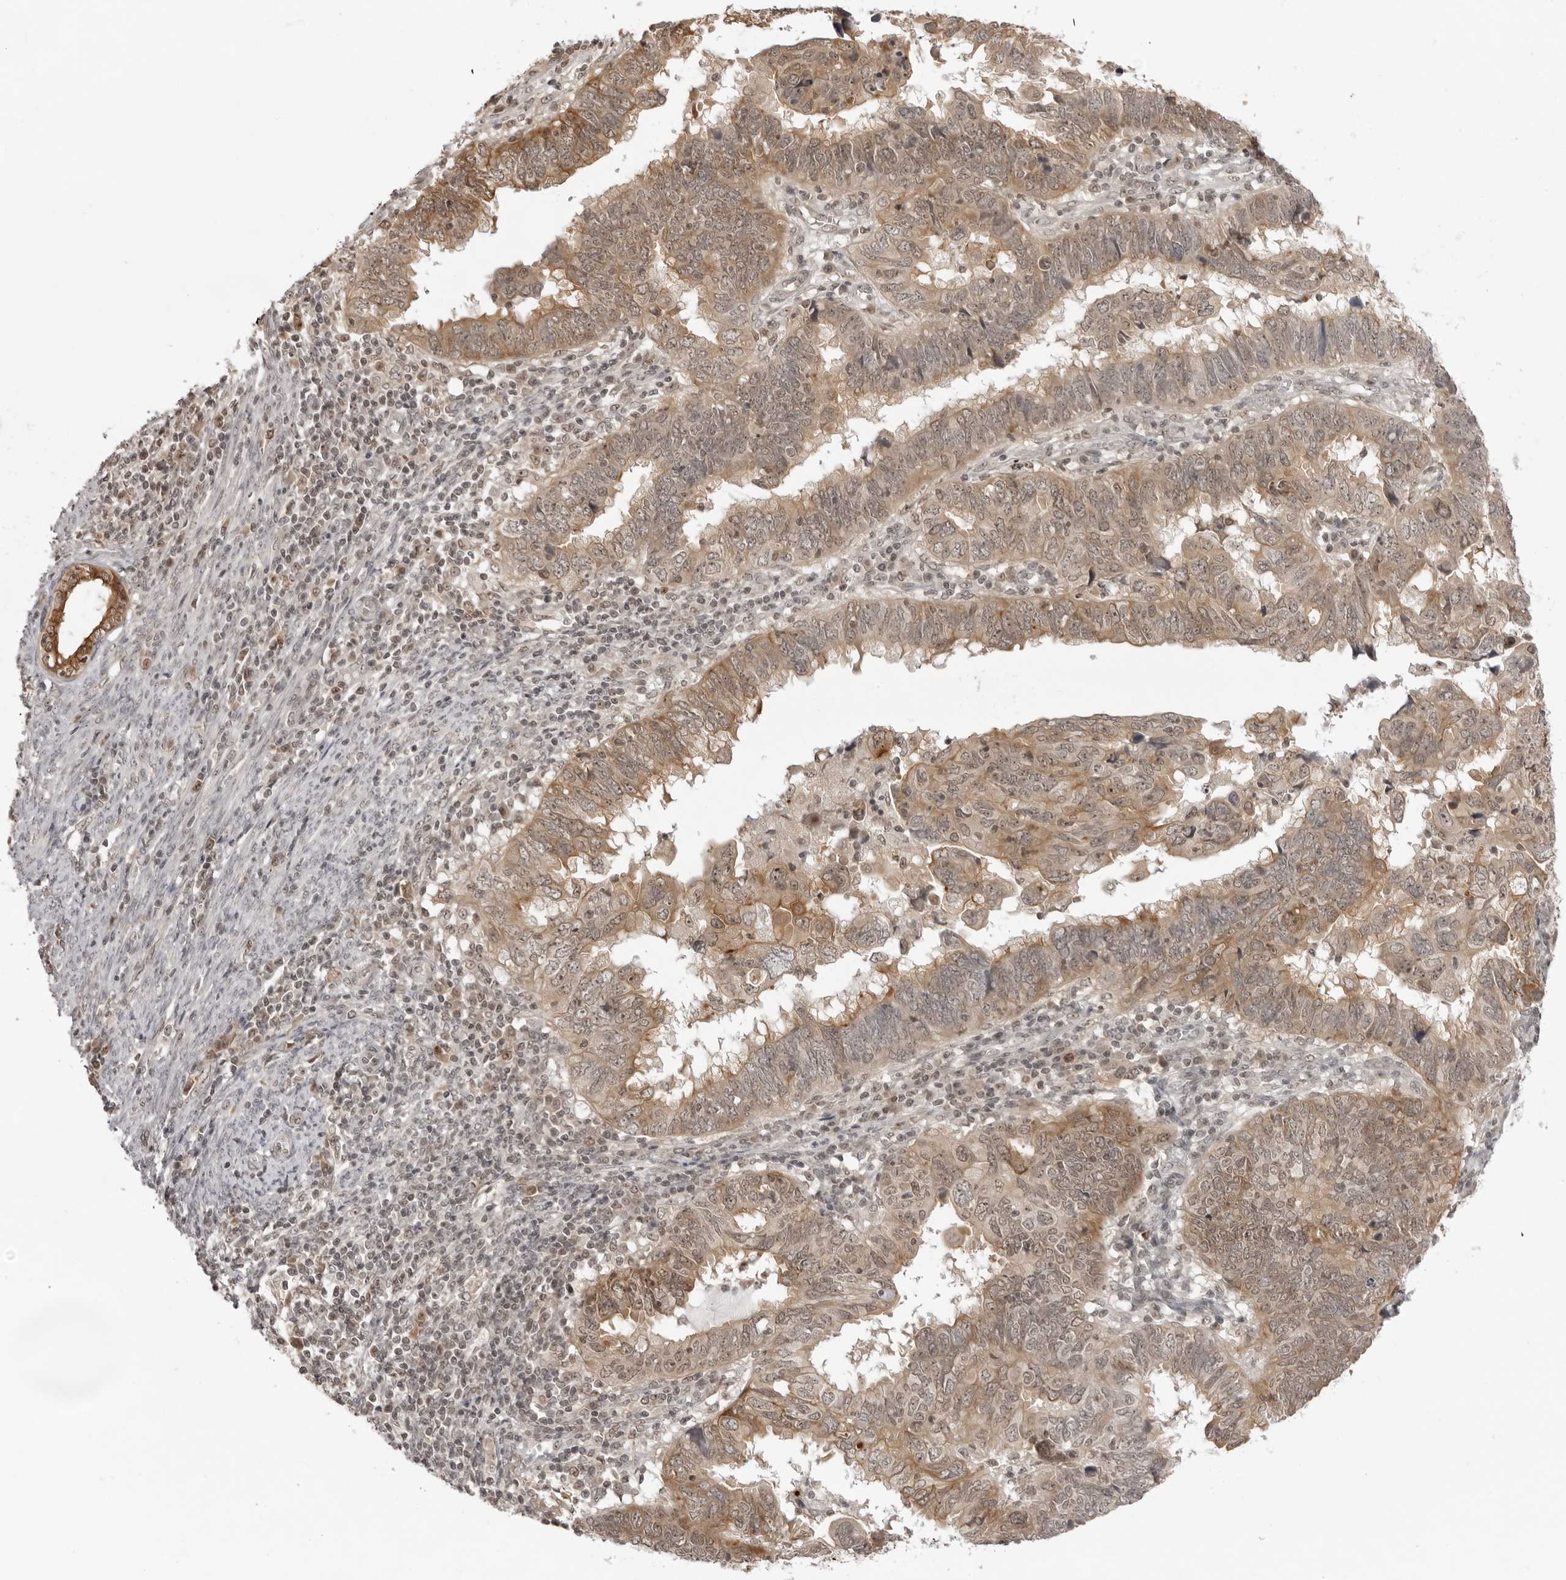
{"staining": {"intensity": "moderate", "quantity": ">75%", "location": "cytoplasmic/membranous"}, "tissue": "endometrial cancer", "cell_type": "Tumor cells", "image_type": "cancer", "snomed": [{"axis": "morphology", "description": "Adenocarcinoma, NOS"}, {"axis": "topography", "description": "Uterus"}], "caption": "Moderate cytoplasmic/membranous protein staining is identified in about >75% of tumor cells in endometrial cancer (adenocarcinoma). (brown staining indicates protein expression, while blue staining denotes nuclei).", "gene": "EXOSC10", "patient": {"sex": "female", "age": 77}}